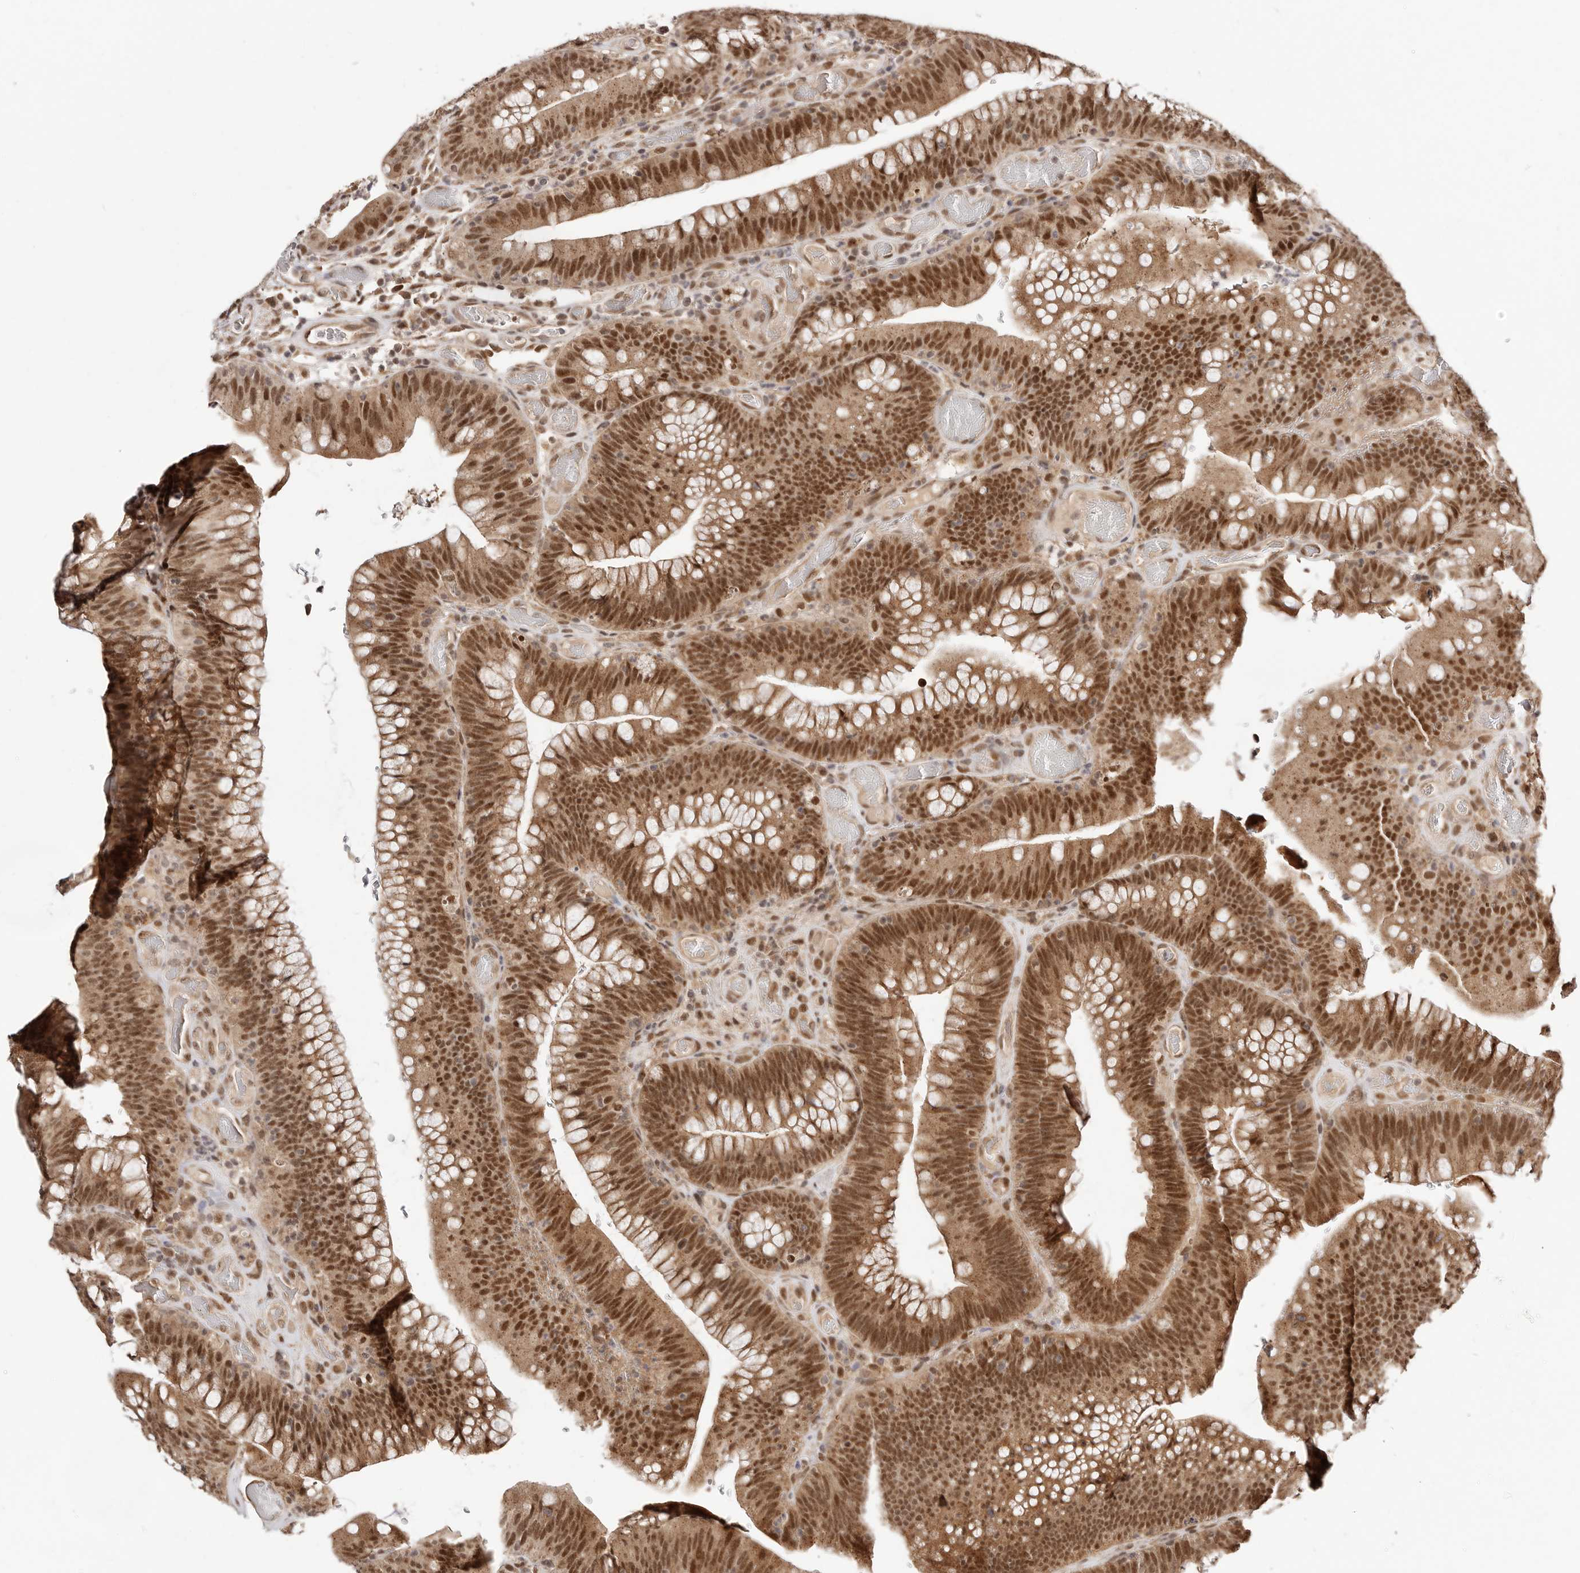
{"staining": {"intensity": "strong", "quantity": ">75%", "location": "cytoplasmic/membranous,nuclear"}, "tissue": "colorectal cancer", "cell_type": "Tumor cells", "image_type": "cancer", "snomed": [{"axis": "morphology", "description": "Normal tissue, NOS"}, {"axis": "topography", "description": "Colon"}], "caption": "Colorectal cancer tissue demonstrates strong cytoplasmic/membranous and nuclear expression in about >75% of tumor cells", "gene": "MED8", "patient": {"sex": "female", "age": 82}}